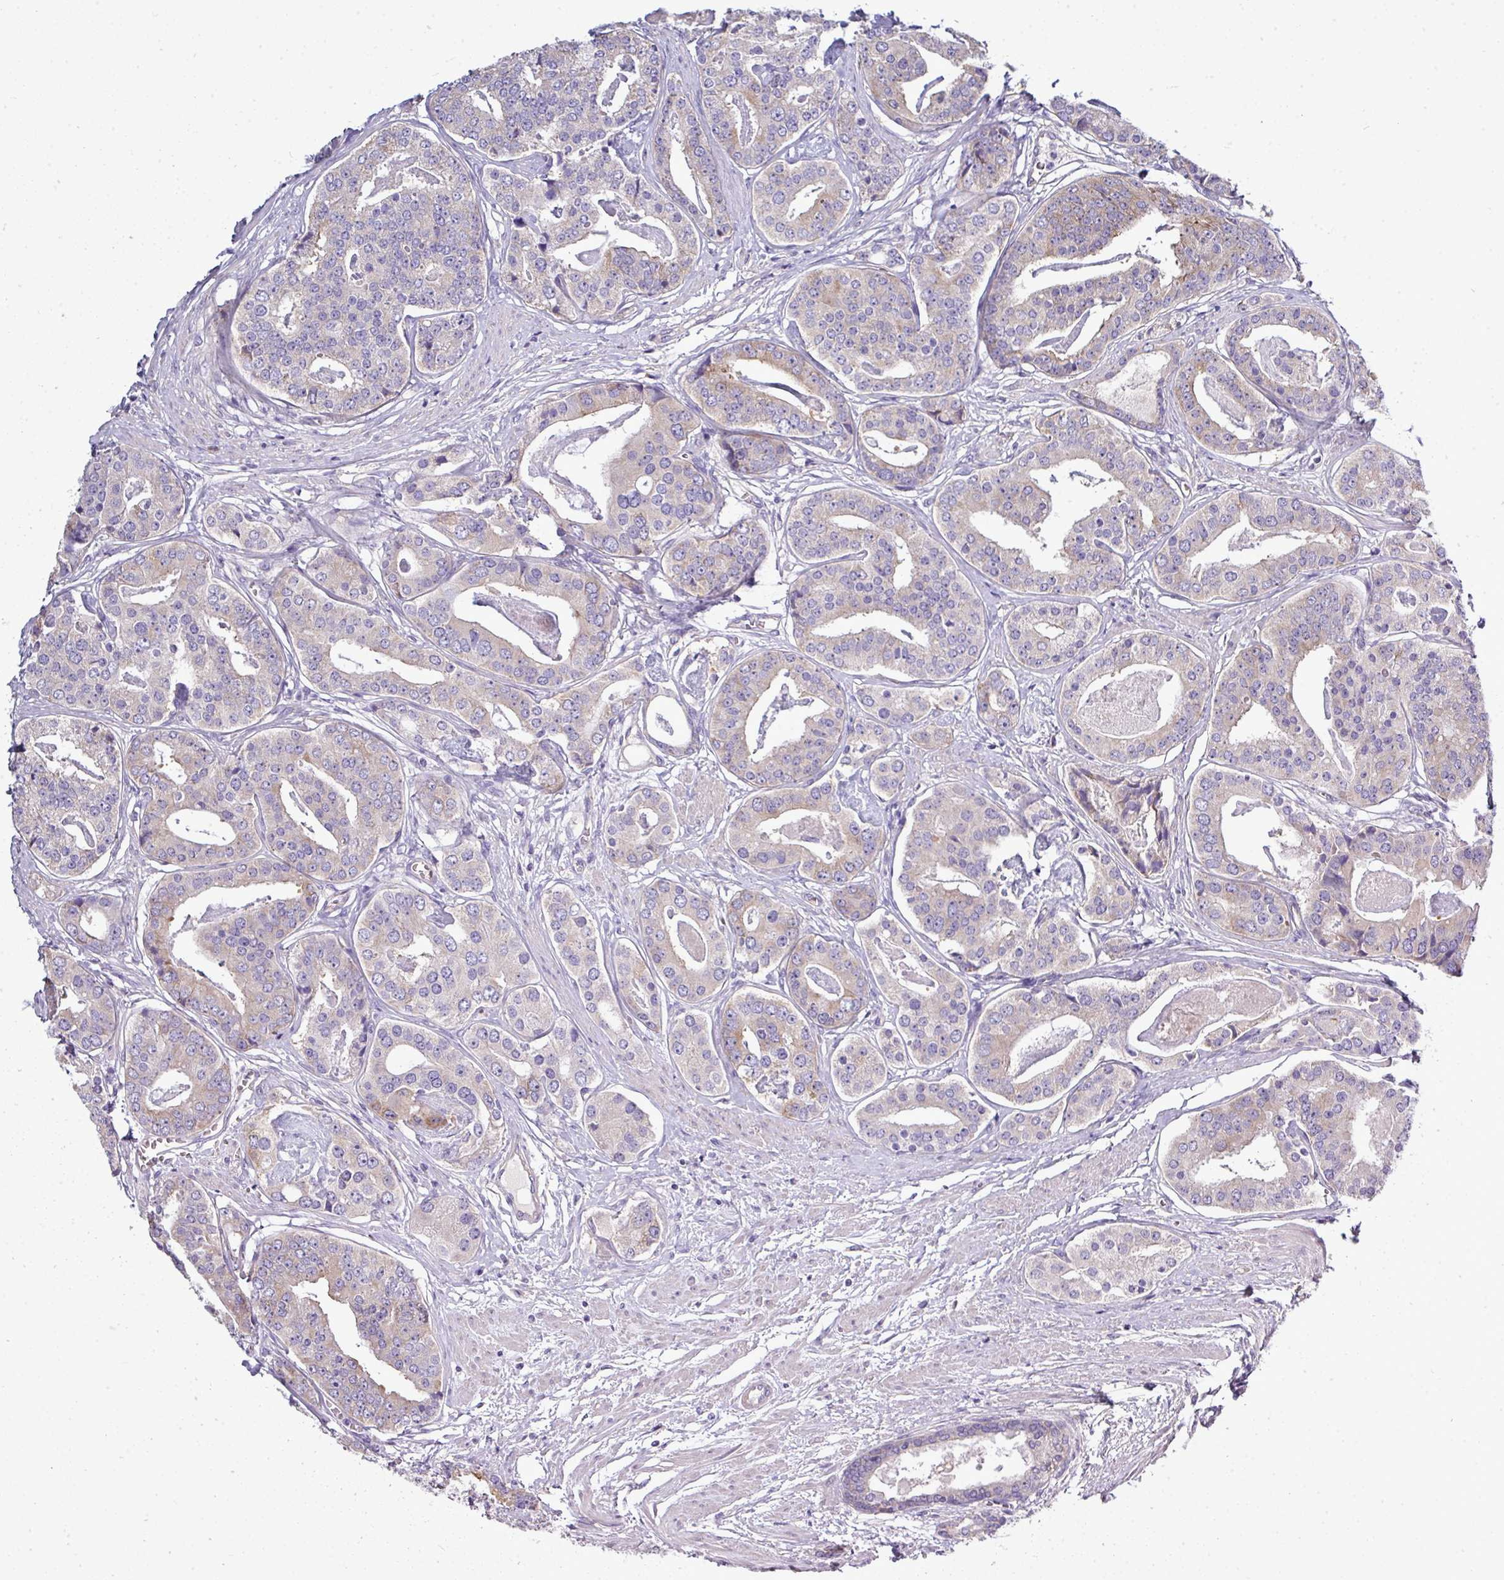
{"staining": {"intensity": "weak", "quantity": "<25%", "location": "cytoplasmic/membranous"}, "tissue": "prostate cancer", "cell_type": "Tumor cells", "image_type": "cancer", "snomed": [{"axis": "morphology", "description": "Adenocarcinoma, High grade"}, {"axis": "topography", "description": "Prostate"}], "caption": "The immunohistochemistry micrograph has no significant positivity in tumor cells of prostate high-grade adenocarcinoma tissue. (DAB immunohistochemistry (IHC) with hematoxylin counter stain).", "gene": "AGAP5", "patient": {"sex": "male", "age": 71}}